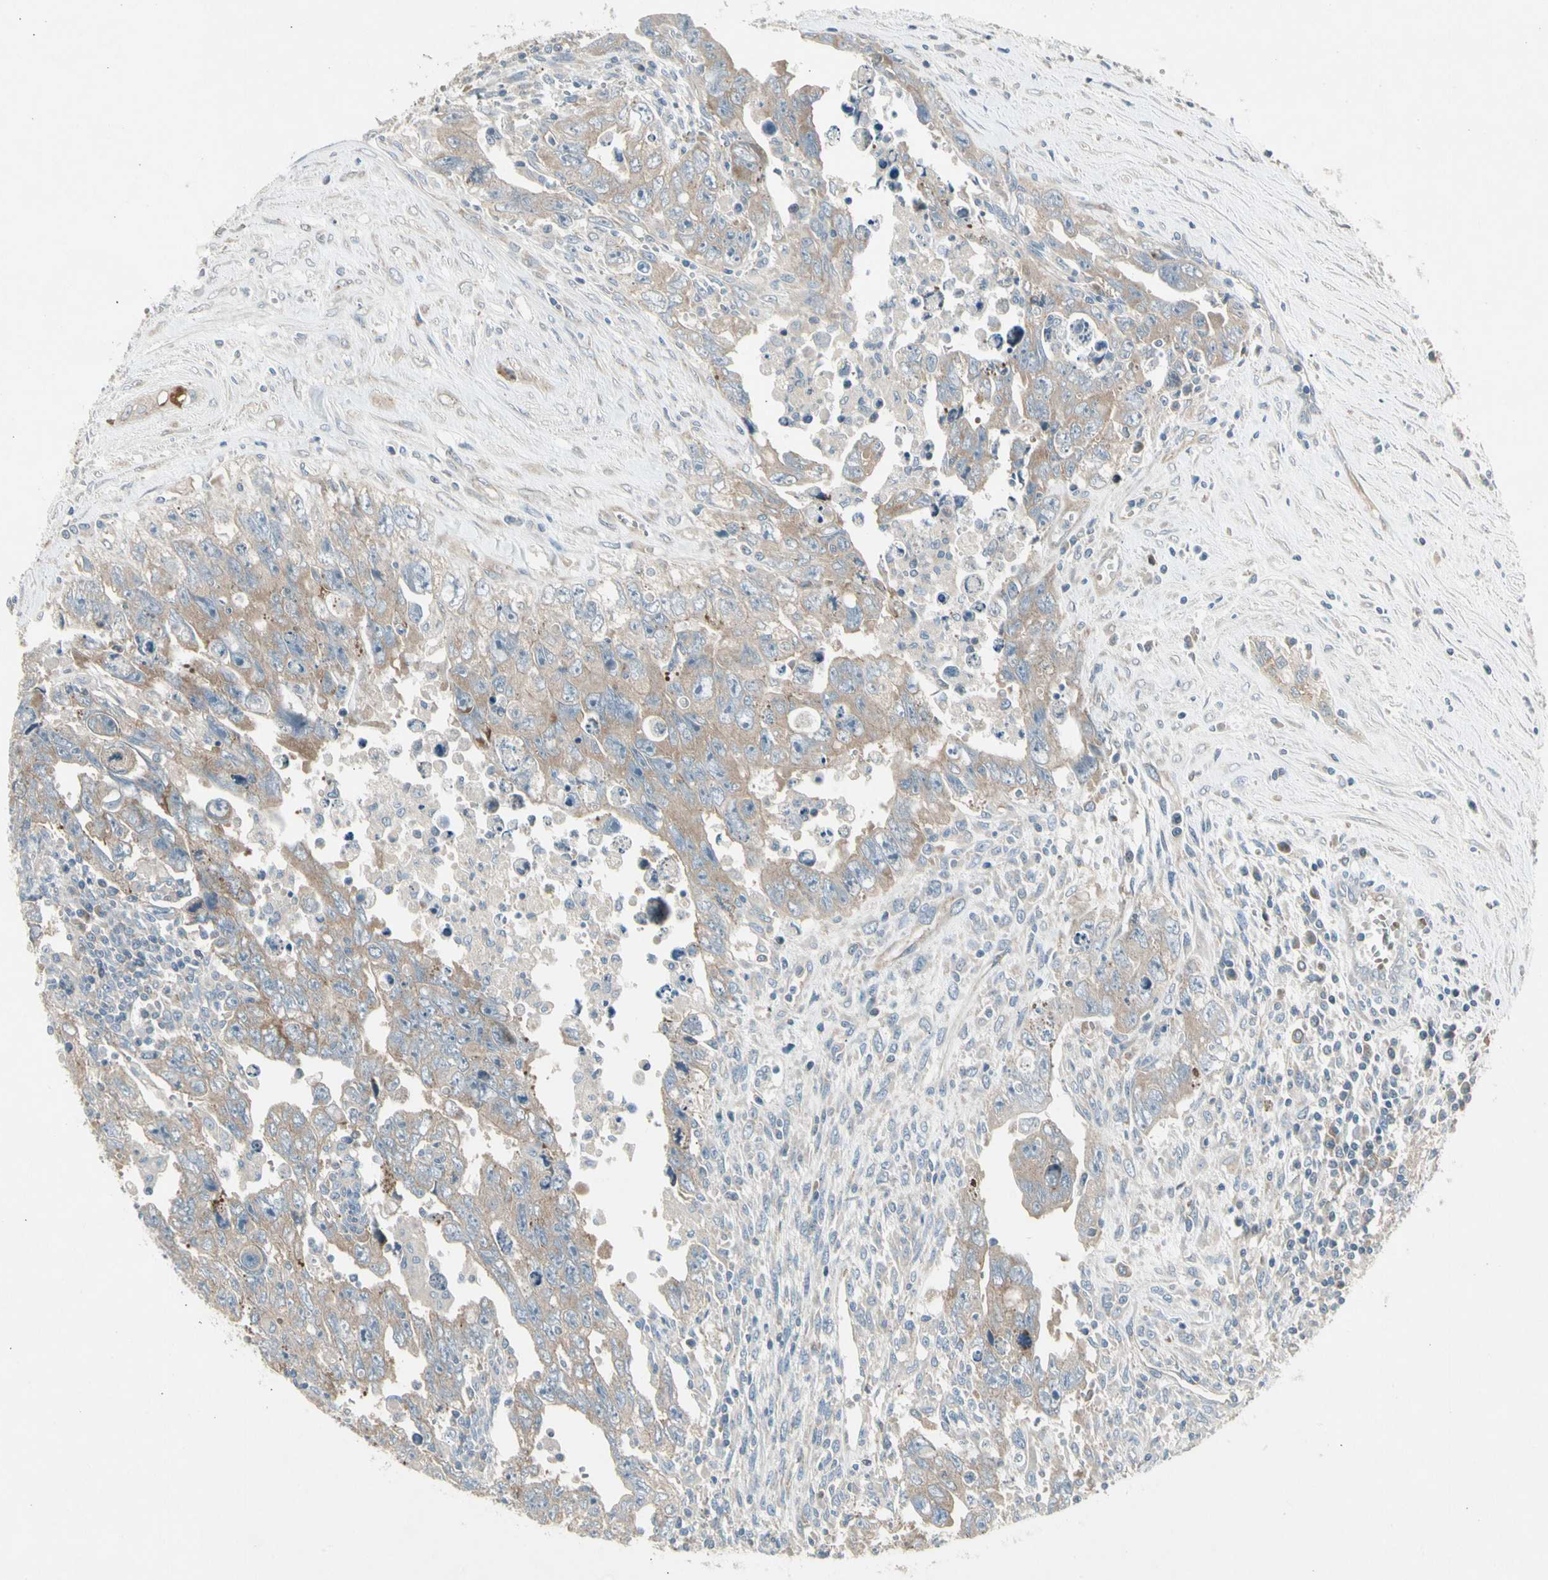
{"staining": {"intensity": "weak", "quantity": ">75%", "location": "cytoplasmic/membranous"}, "tissue": "testis cancer", "cell_type": "Tumor cells", "image_type": "cancer", "snomed": [{"axis": "morphology", "description": "Carcinoma, Embryonal, NOS"}, {"axis": "topography", "description": "Testis"}], "caption": "An immunohistochemistry photomicrograph of neoplastic tissue is shown. Protein staining in brown labels weak cytoplasmic/membranous positivity in testis embryonal carcinoma within tumor cells.", "gene": "PANK2", "patient": {"sex": "male", "age": 28}}